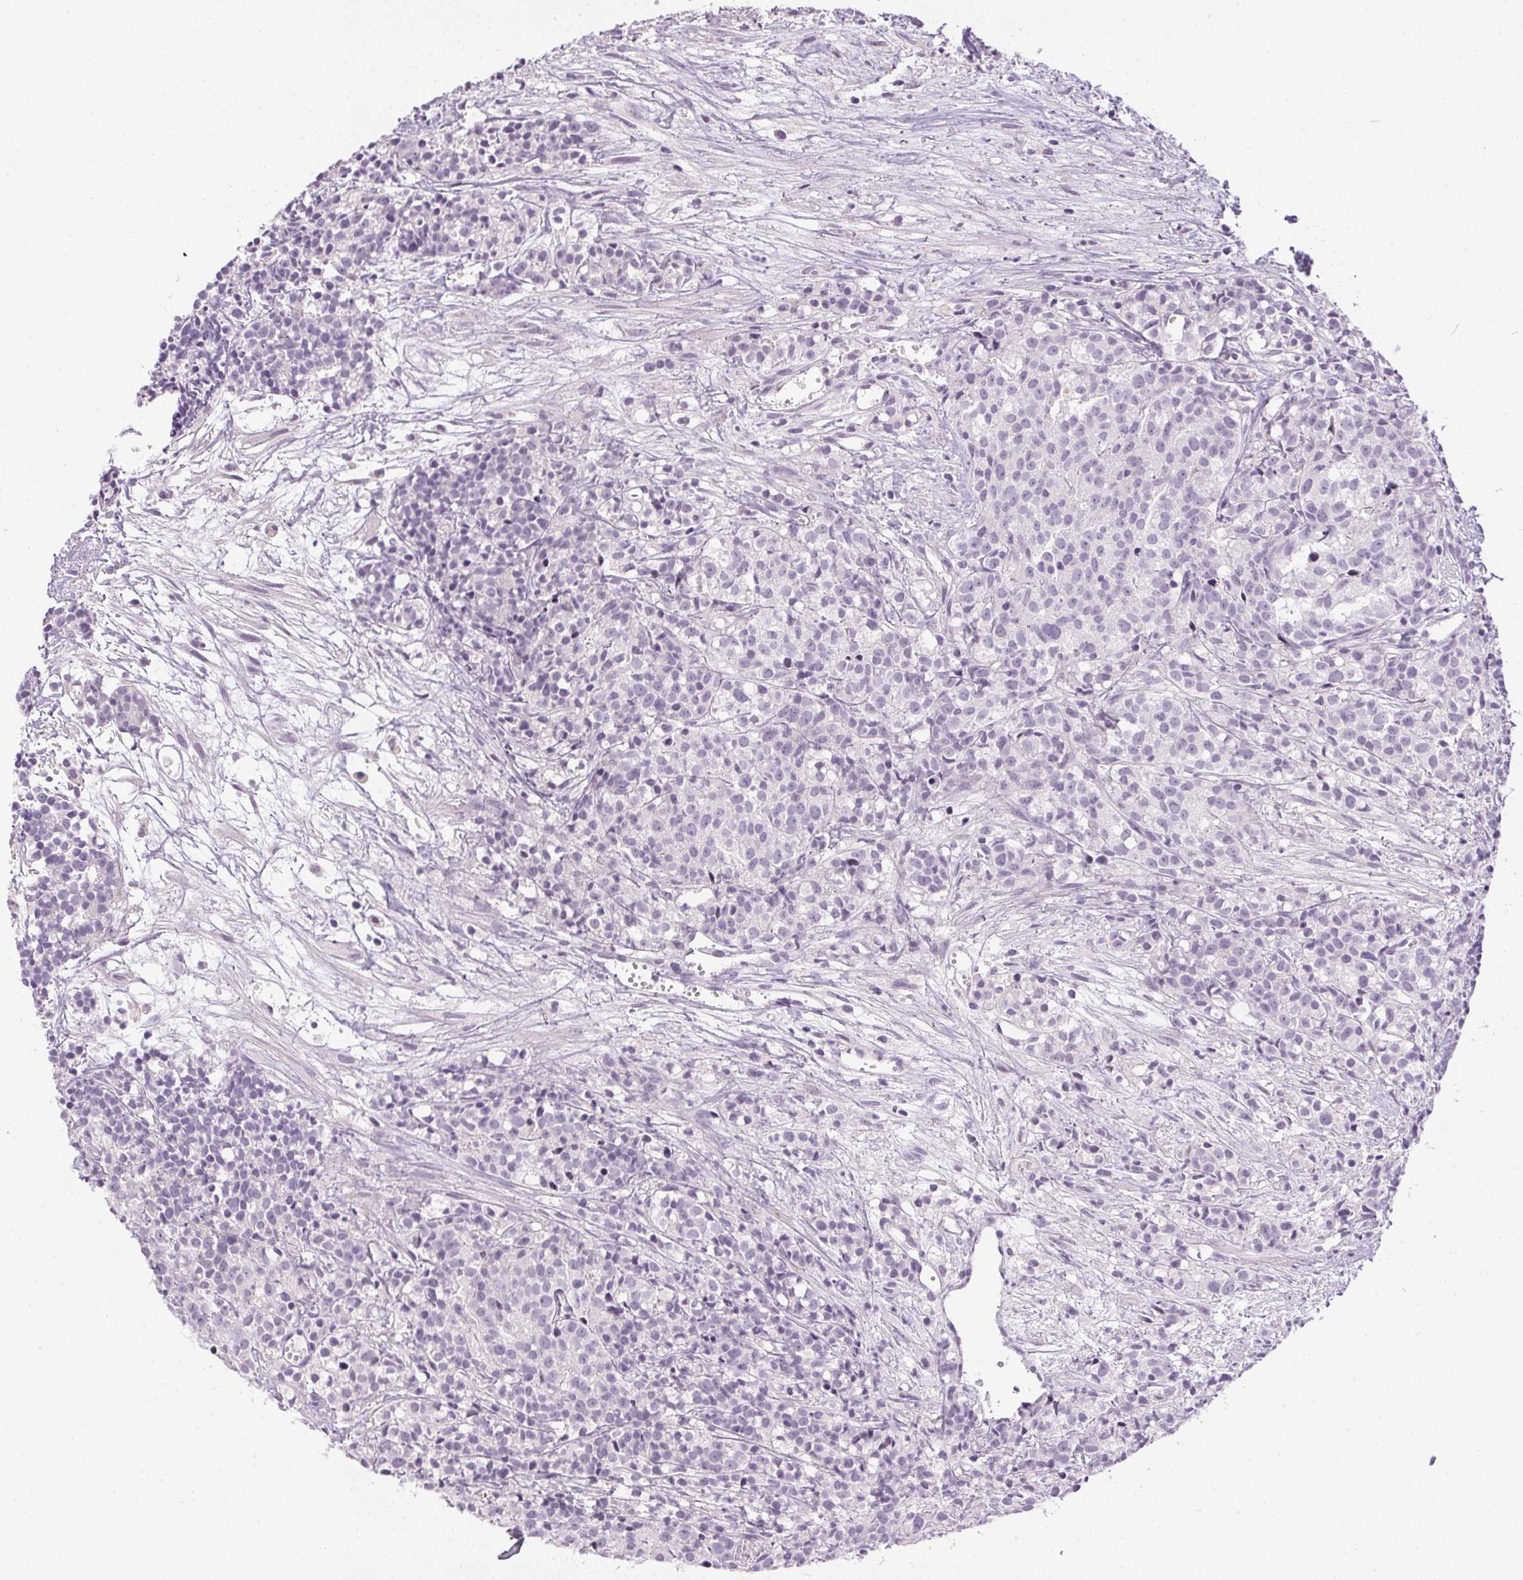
{"staining": {"intensity": "negative", "quantity": "none", "location": "none"}, "tissue": "prostate cancer", "cell_type": "Tumor cells", "image_type": "cancer", "snomed": [{"axis": "morphology", "description": "Adenocarcinoma, High grade"}, {"axis": "topography", "description": "Prostate"}], "caption": "An immunohistochemistry micrograph of prostate cancer is shown. There is no staining in tumor cells of prostate cancer.", "gene": "GSDMC", "patient": {"sex": "male", "age": 58}}